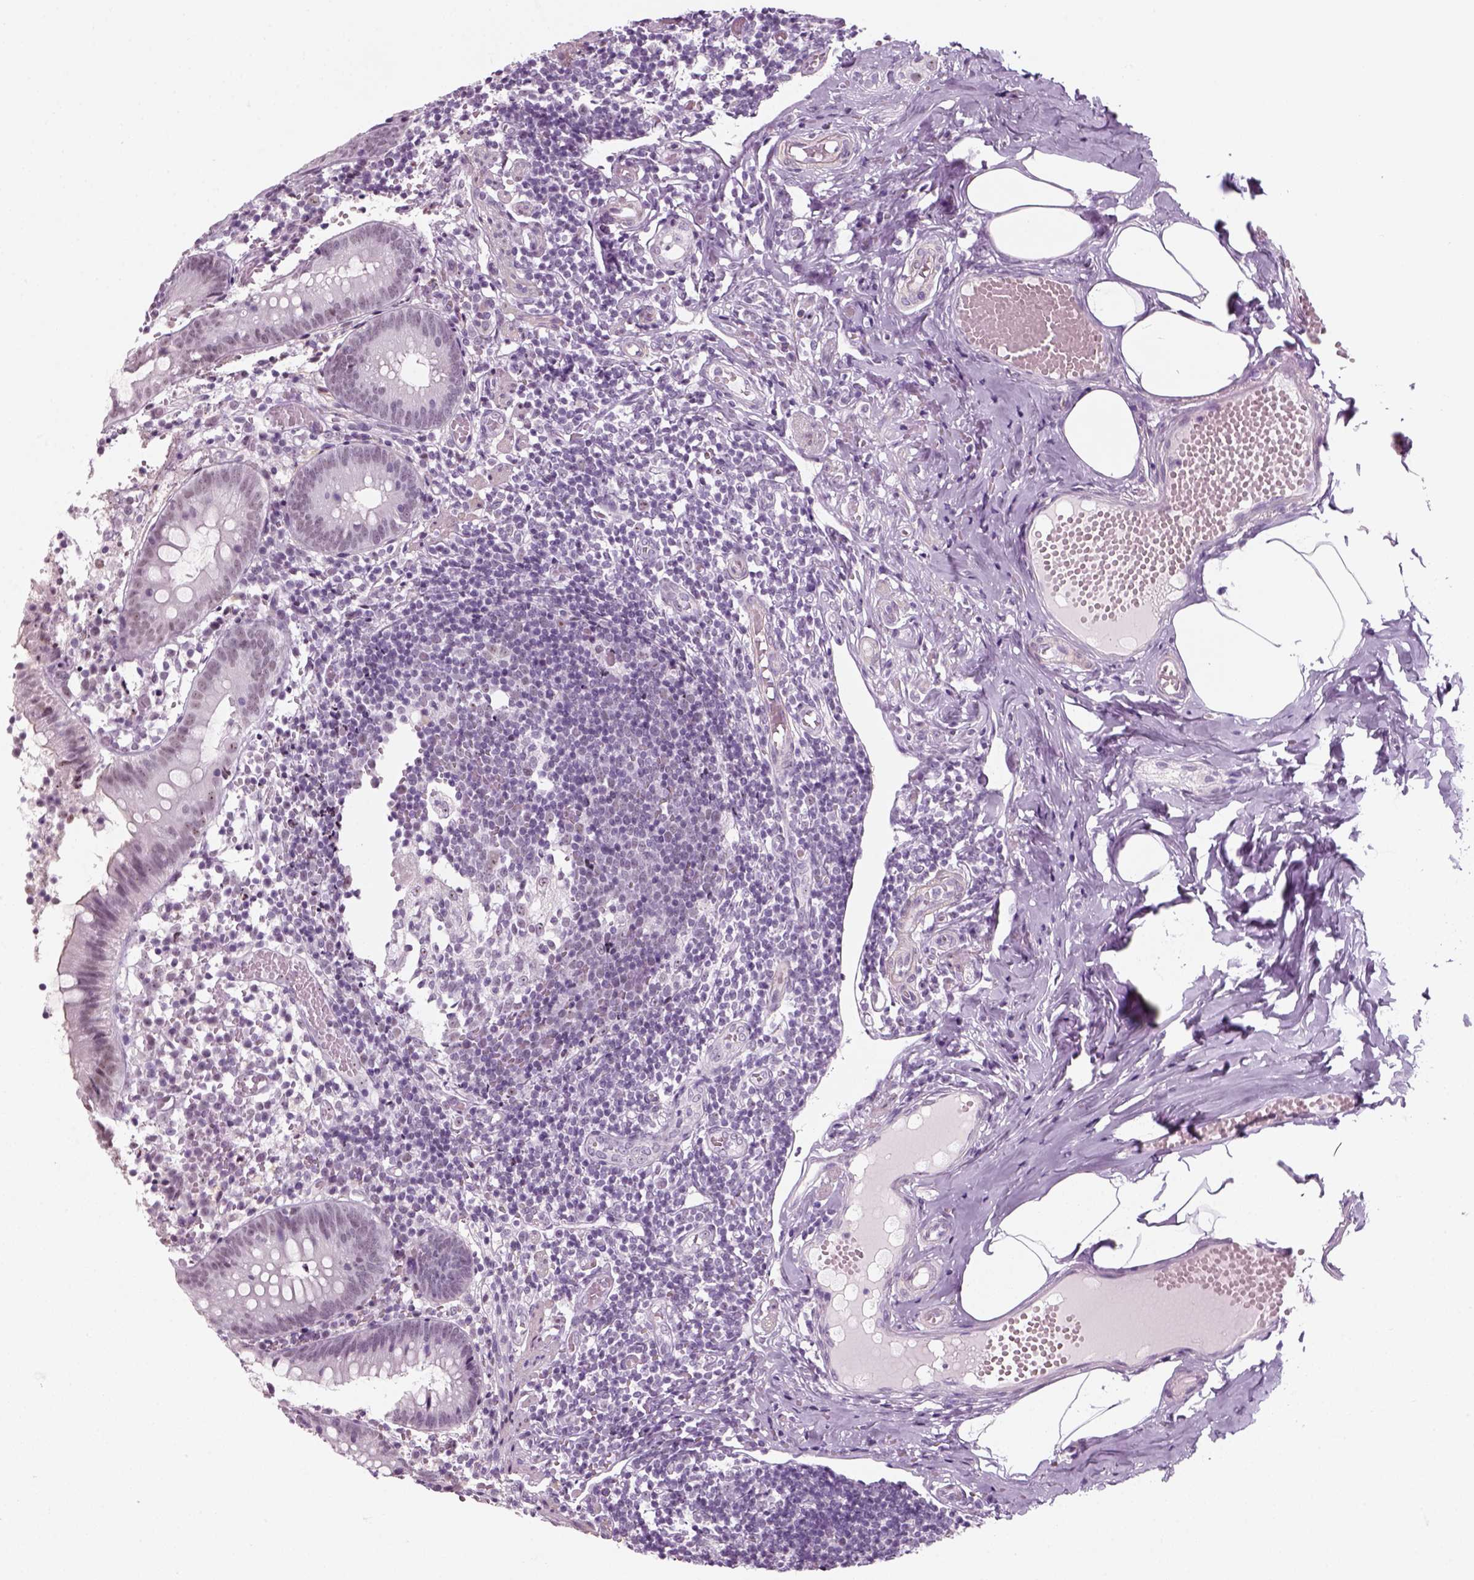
{"staining": {"intensity": "negative", "quantity": "none", "location": "none"}, "tissue": "appendix", "cell_type": "Glandular cells", "image_type": "normal", "snomed": [{"axis": "morphology", "description": "Normal tissue, NOS"}, {"axis": "topography", "description": "Appendix"}], "caption": "Protein analysis of normal appendix demonstrates no significant expression in glandular cells. Brightfield microscopy of IHC stained with DAB (3,3'-diaminobenzidine) (brown) and hematoxylin (blue), captured at high magnification.", "gene": "ZNF865", "patient": {"sex": "female", "age": 32}}